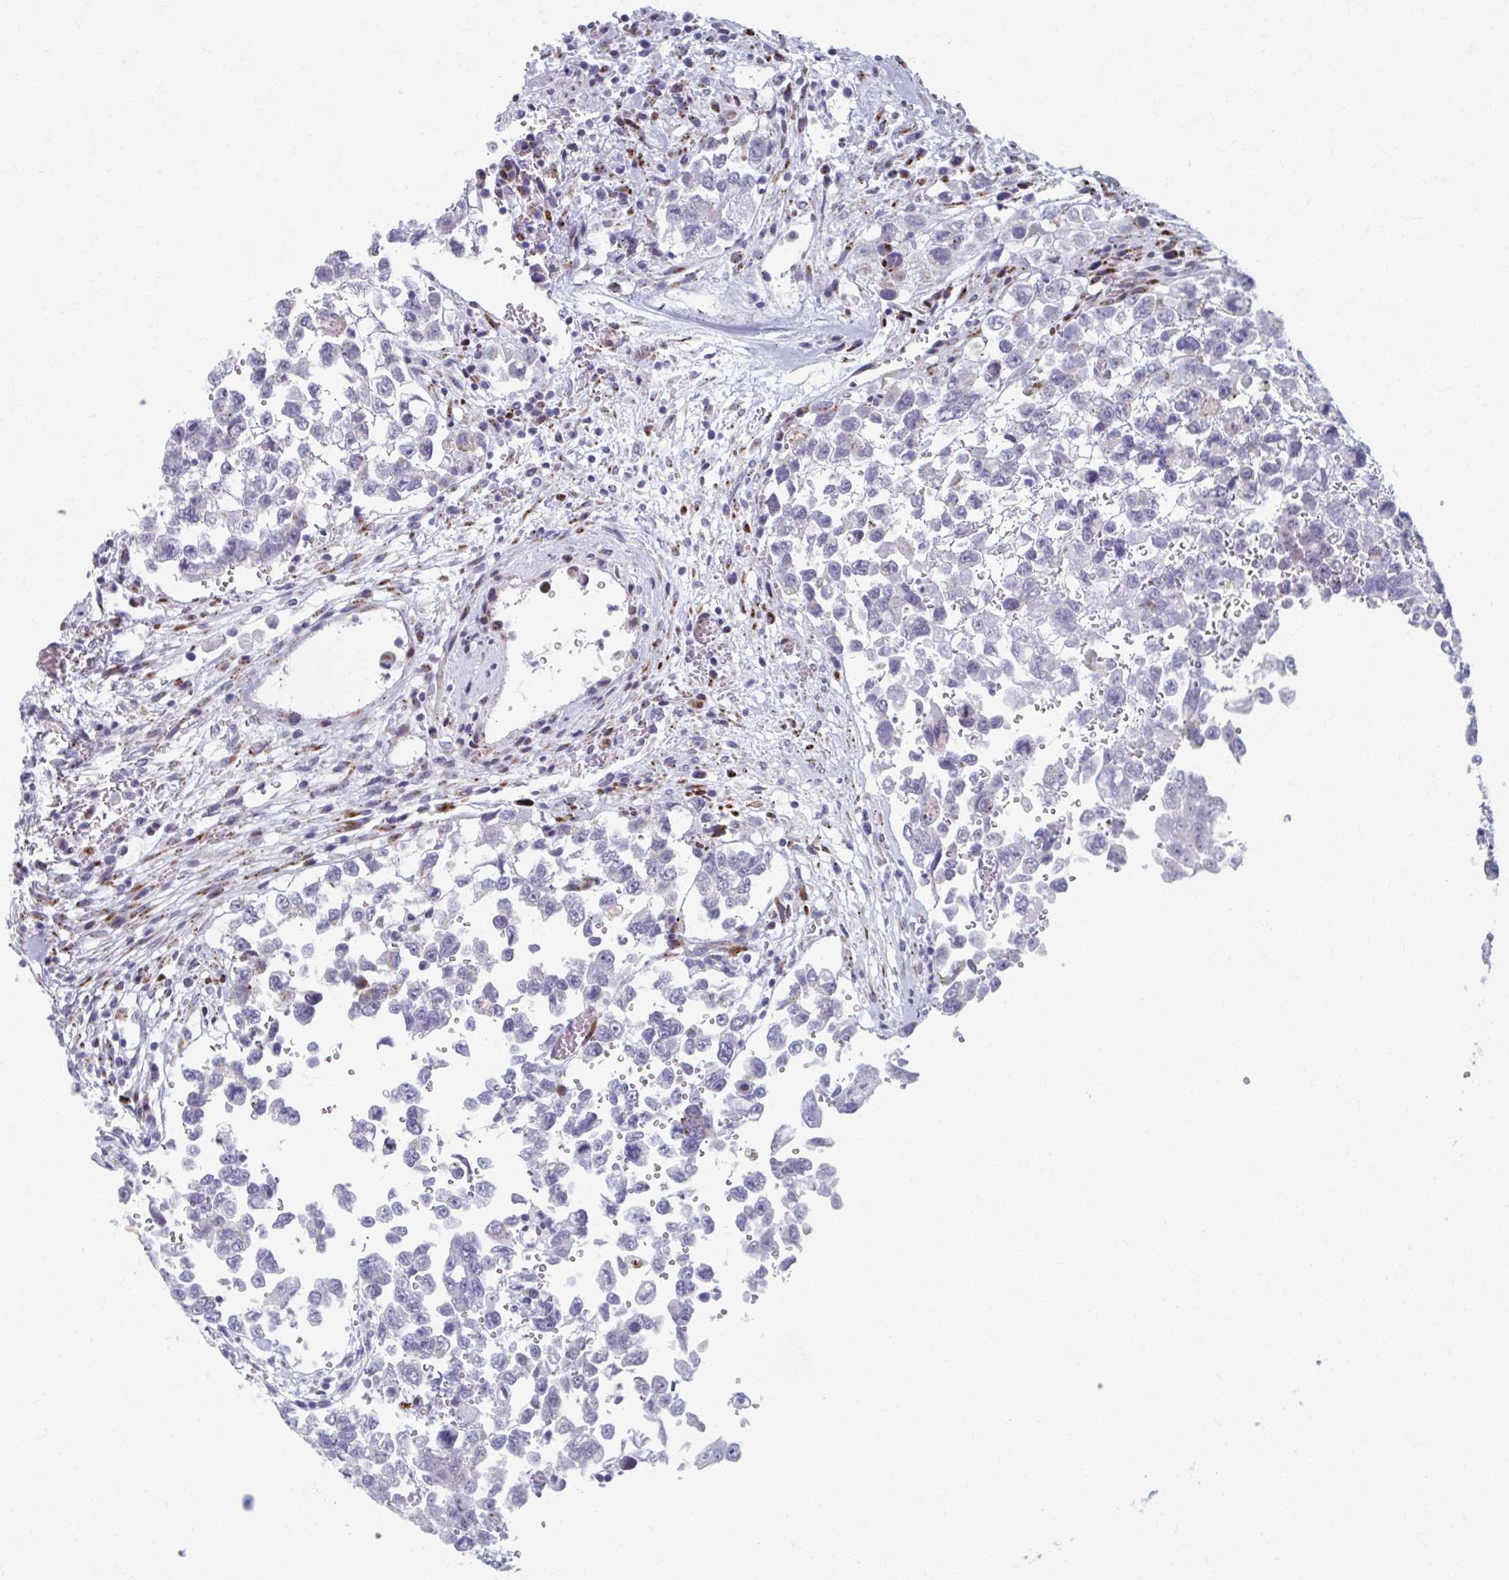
{"staining": {"intensity": "negative", "quantity": "none", "location": "none"}, "tissue": "testis cancer", "cell_type": "Tumor cells", "image_type": "cancer", "snomed": [{"axis": "morphology", "description": "Carcinoma, Embryonal, NOS"}, {"axis": "topography", "description": "Testis"}], "caption": "Human testis embryonal carcinoma stained for a protein using immunohistochemistry (IHC) exhibits no staining in tumor cells.", "gene": "OLFM2", "patient": {"sex": "male", "age": 18}}